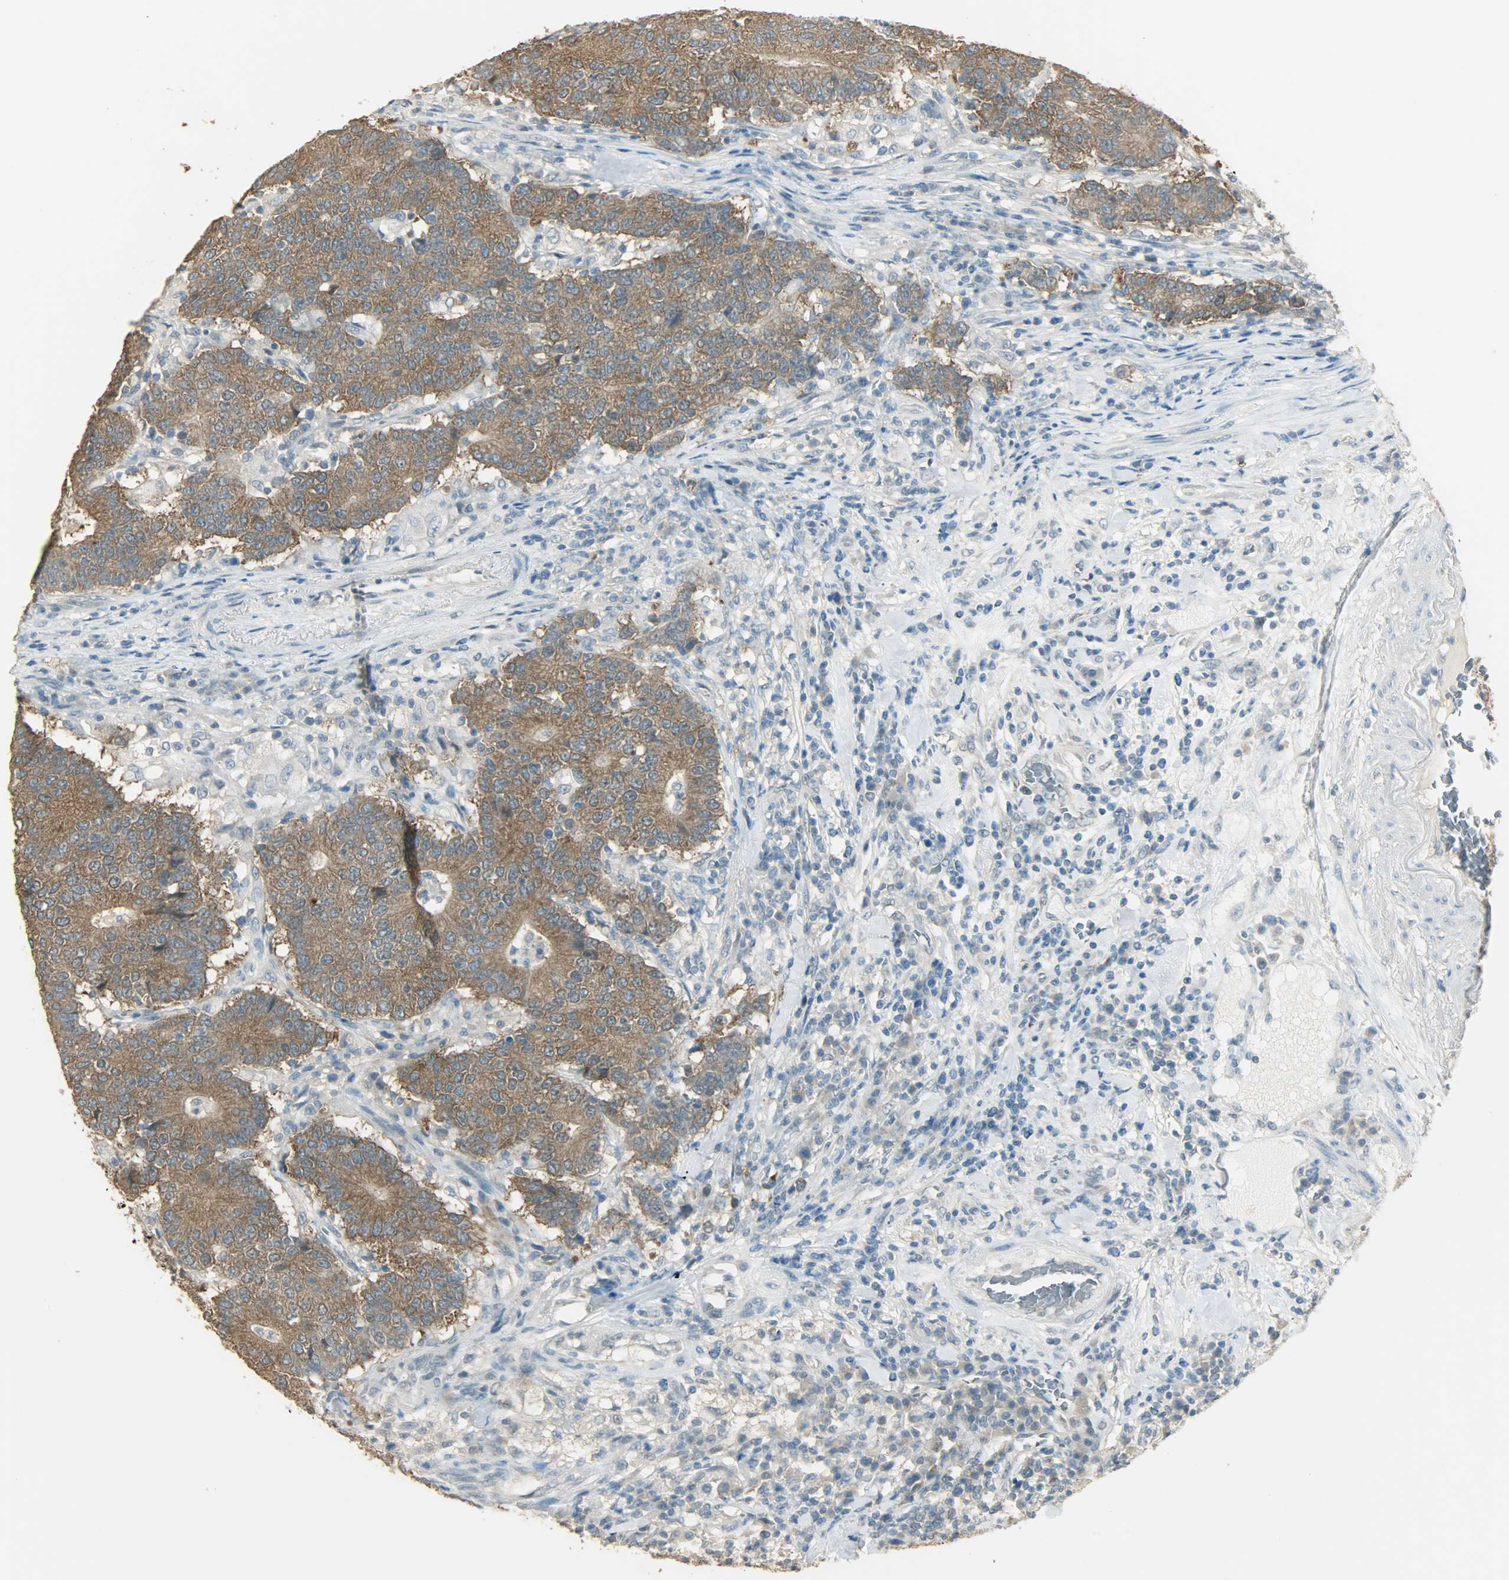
{"staining": {"intensity": "strong", "quantity": ">75%", "location": "cytoplasmic/membranous"}, "tissue": "colorectal cancer", "cell_type": "Tumor cells", "image_type": "cancer", "snomed": [{"axis": "morphology", "description": "Normal tissue, NOS"}, {"axis": "morphology", "description": "Adenocarcinoma, NOS"}, {"axis": "topography", "description": "Colon"}], "caption": "Colorectal cancer (adenocarcinoma) tissue exhibits strong cytoplasmic/membranous staining in about >75% of tumor cells, visualized by immunohistochemistry. Nuclei are stained in blue.", "gene": "PRMT5", "patient": {"sex": "female", "age": 75}}